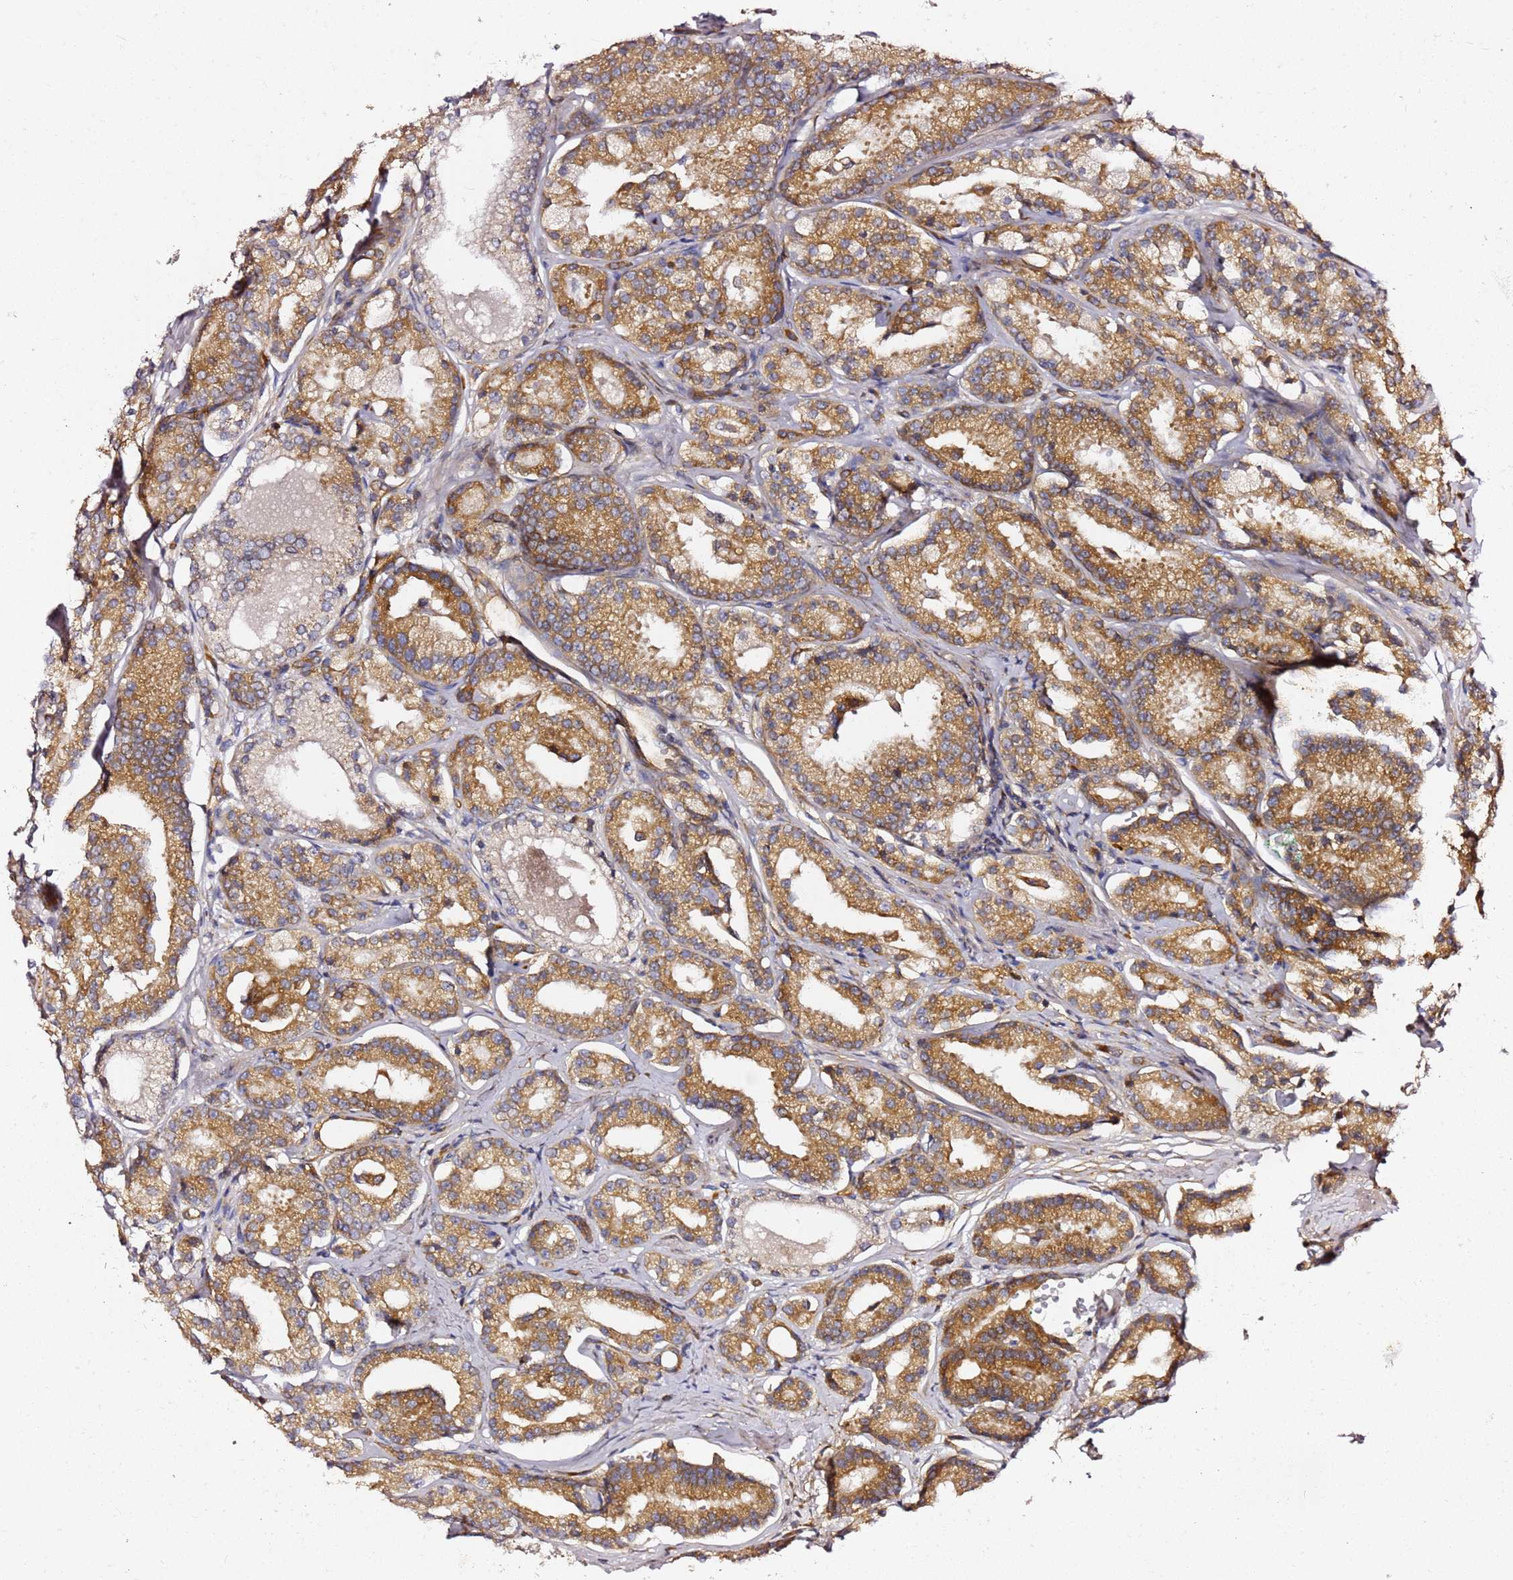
{"staining": {"intensity": "moderate", "quantity": ">75%", "location": "cytoplasmic/membranous"}, "tissue": "prostate cancer", "cell_type": "Tumor cells", "image_type": "cancer", "snomed": [{"axis": "morphology", "description": "Adenocarcinoma, High grade"}, {"axis": "topography", "description": "Prostate"}], "caption": "Immunohistochemical staining of adenocarcinoma (high-grade) (prostate) shows moderate cytoplasmic/membranous protein staining in approximately >75% of tumor cells.", "gene": "KIF7", "patient": {"sex": "male", "age": 69}}